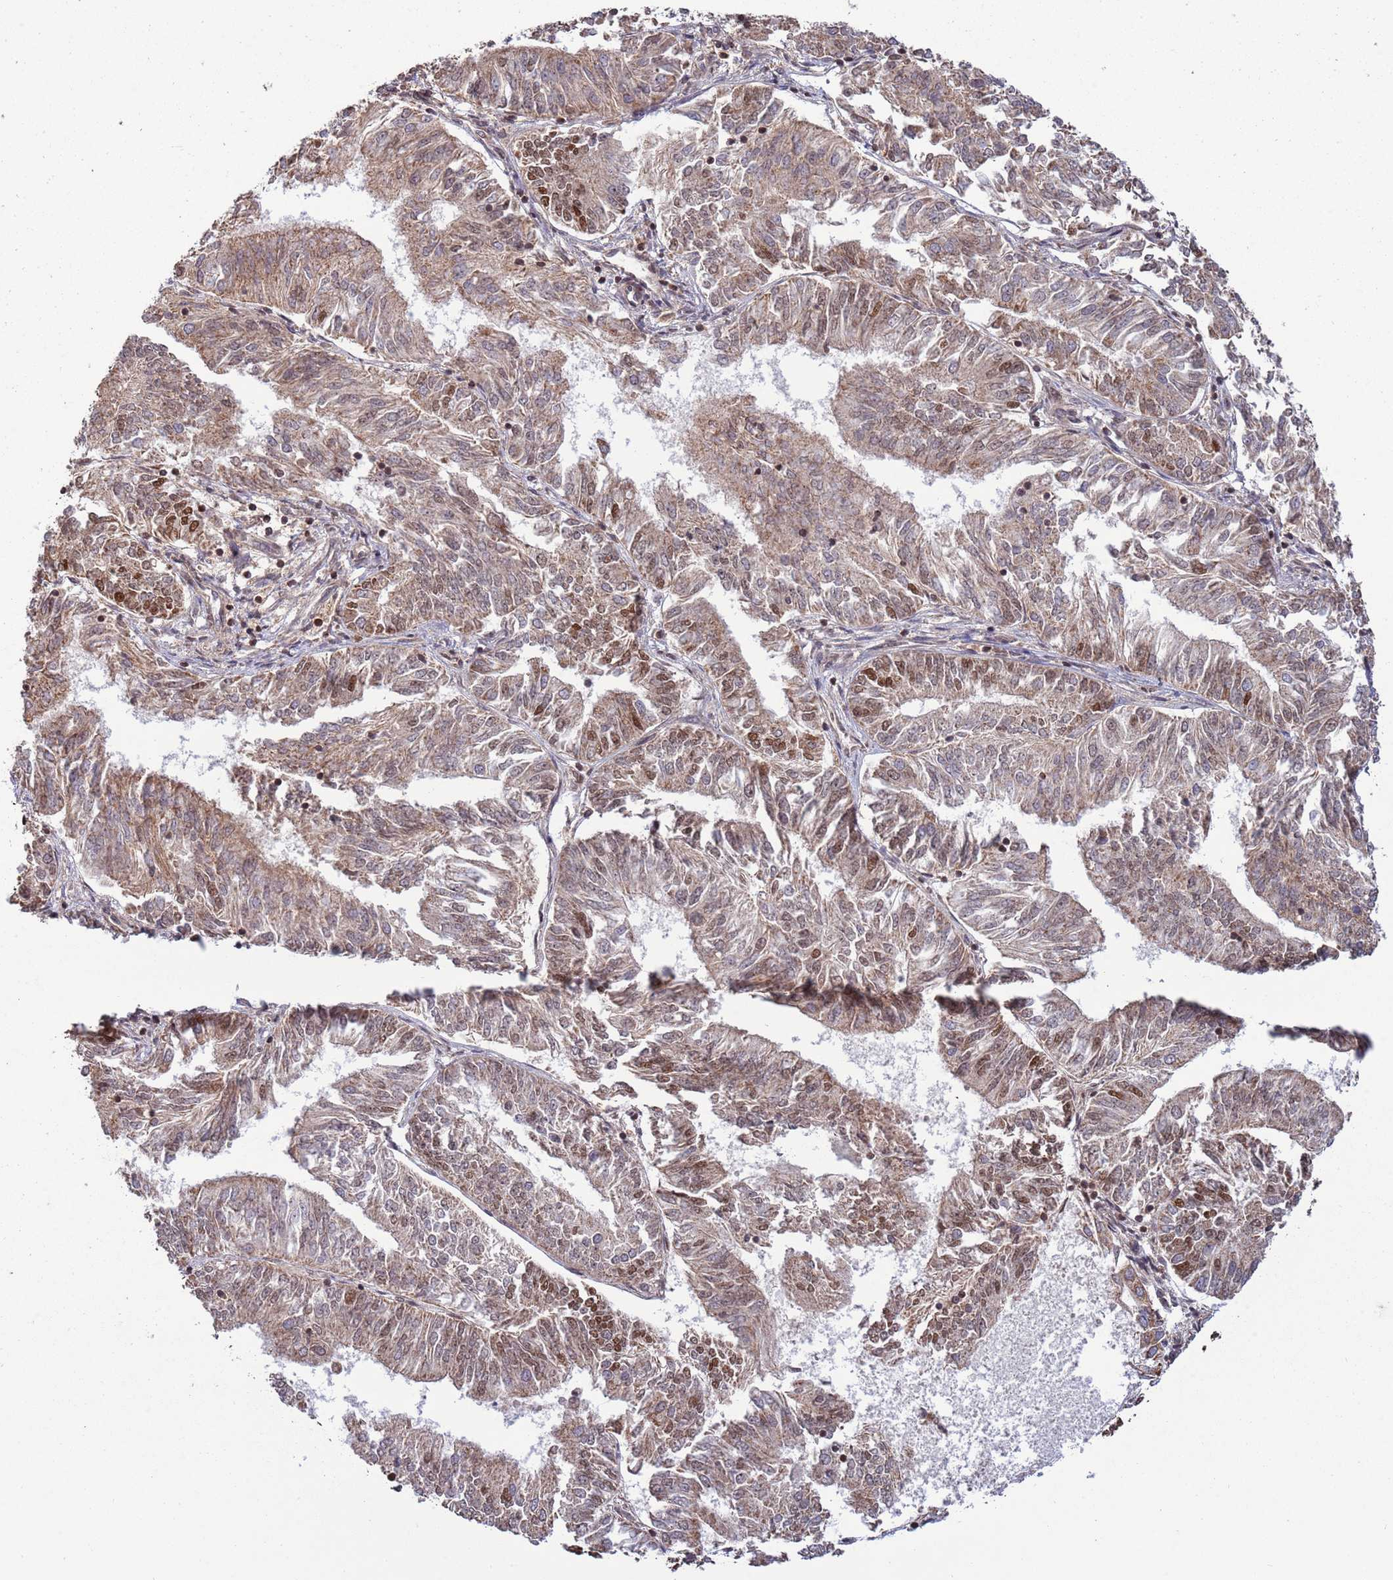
{"staining": {"intensity": "moderate", "quantity": "25%-75%", "location": "cytoplasmic/membranous,nuclear"}, "tissue": "endometrial cancer", "cell_type": "Tumor cells", "image_type": "cancer", "snomed": [{"axis": "morphology", "description": "Adenocarcinoma, NOS"}, {"axis": "topography", "description": "Endometrium"}], "caption": "Human endometrial adenocarcinoma stained with a brown dye exhibits moderate cytoplasmic/membranous and nuclear positive positivity in about 25%-75% of tumor cells.", "gene": "RCOR2", "patient": {"sex": "female", "age": 58}}